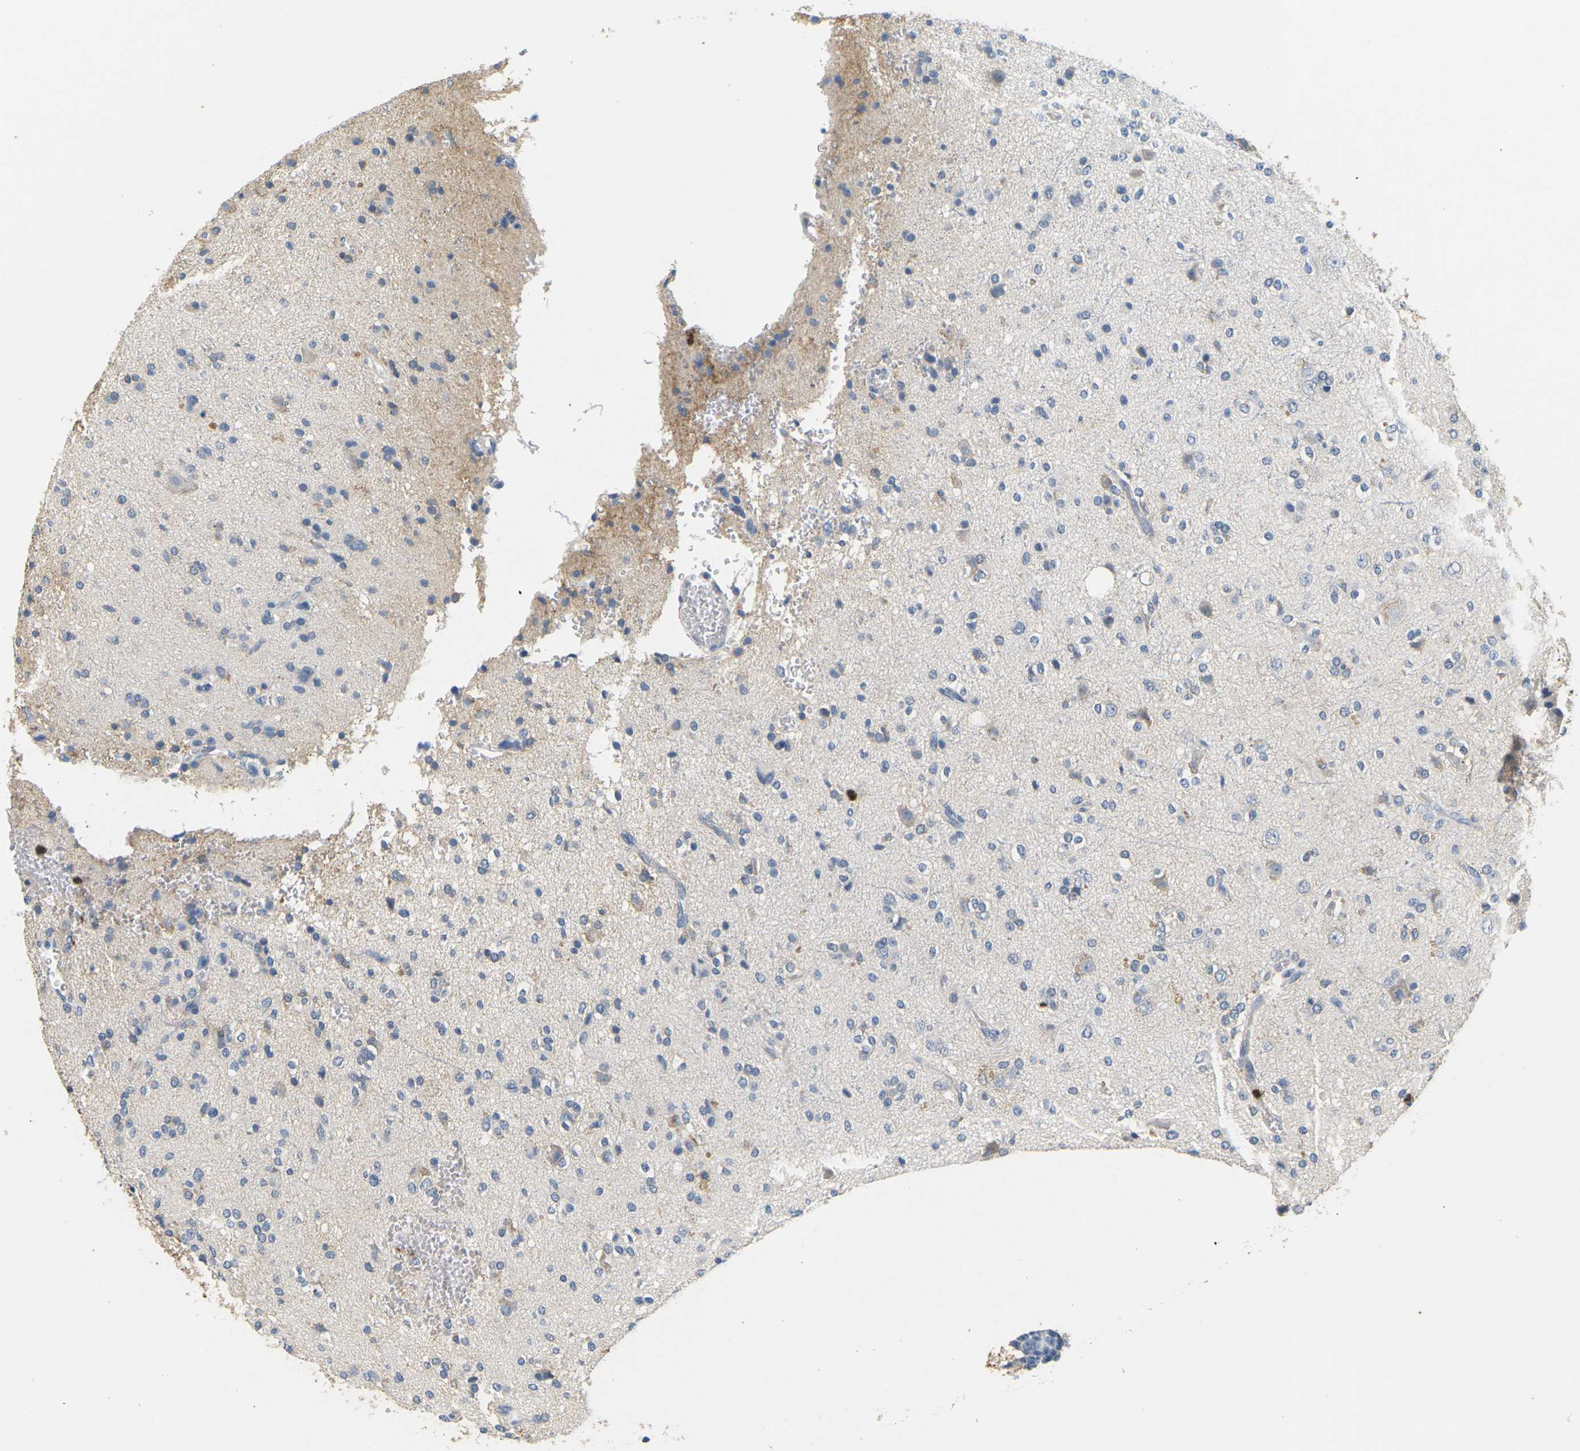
{"staining": {"intensity": "weak", "quantity": "<25%", "location": "cytoplasmic/membranous"}, "tissue": "glioma", "cell_type": "Tumor cells", "image_type": "cancer", "snomed": [{"axis": "morphology", "description": "Glioma, malignant, High grade"}, {"axis": "topography", "description": "Brain"}], "caption": "Glioma was stained to show a protein in brown. There is no significant positivity in tumor cells.", "gene": "ADM", "patient": {"sex": "male", "age": 47}}